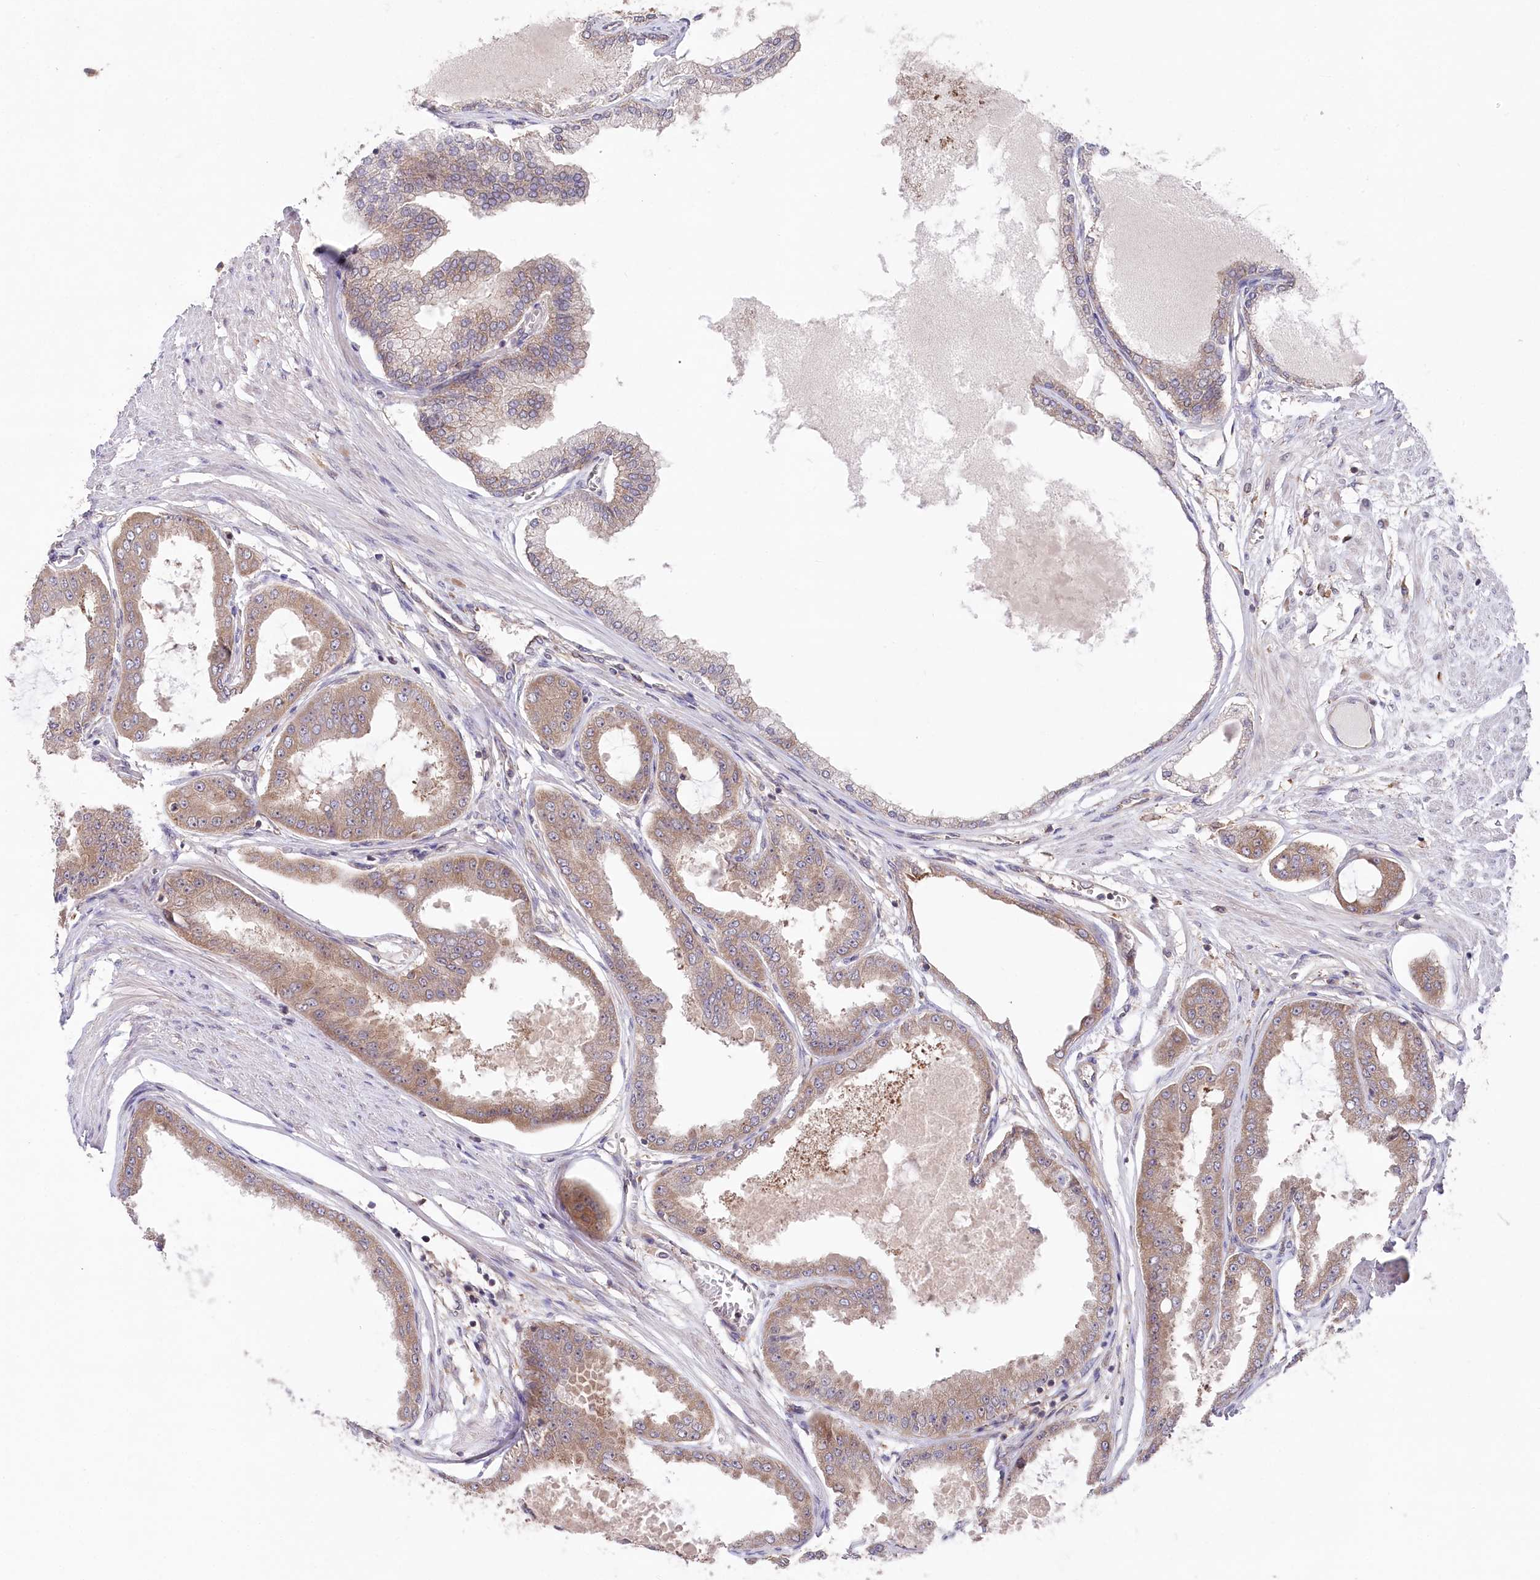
{"staining": {"intensity": "weak", "quantity": ">75%", "location": "cytoplasmic/membranous"}, "tissue": "prostate cancer", "cell_type": "Tumor cells", "image_type": "cancer", "snomed": [{"axis": "morphology", "description": "Adenocarcinoma, Low grade"}, {"axis": "topography", "description": "Prostate"}], "caption": "High-magnification brightfield microscopy of prostate low-grade adenocarcinoma stained with DAB (3,3'-diaminobenzidine) (brown) and counterstained with hematoxylin (blue). tumor cells exhibit weak cytoplasmic/membranous expression is present in about>75% of cells. (Brightfield microscopy of DAB IHC at high magnification).", "gene": "PPP1R21", "patient": {"sex": "male", "age": 63}}